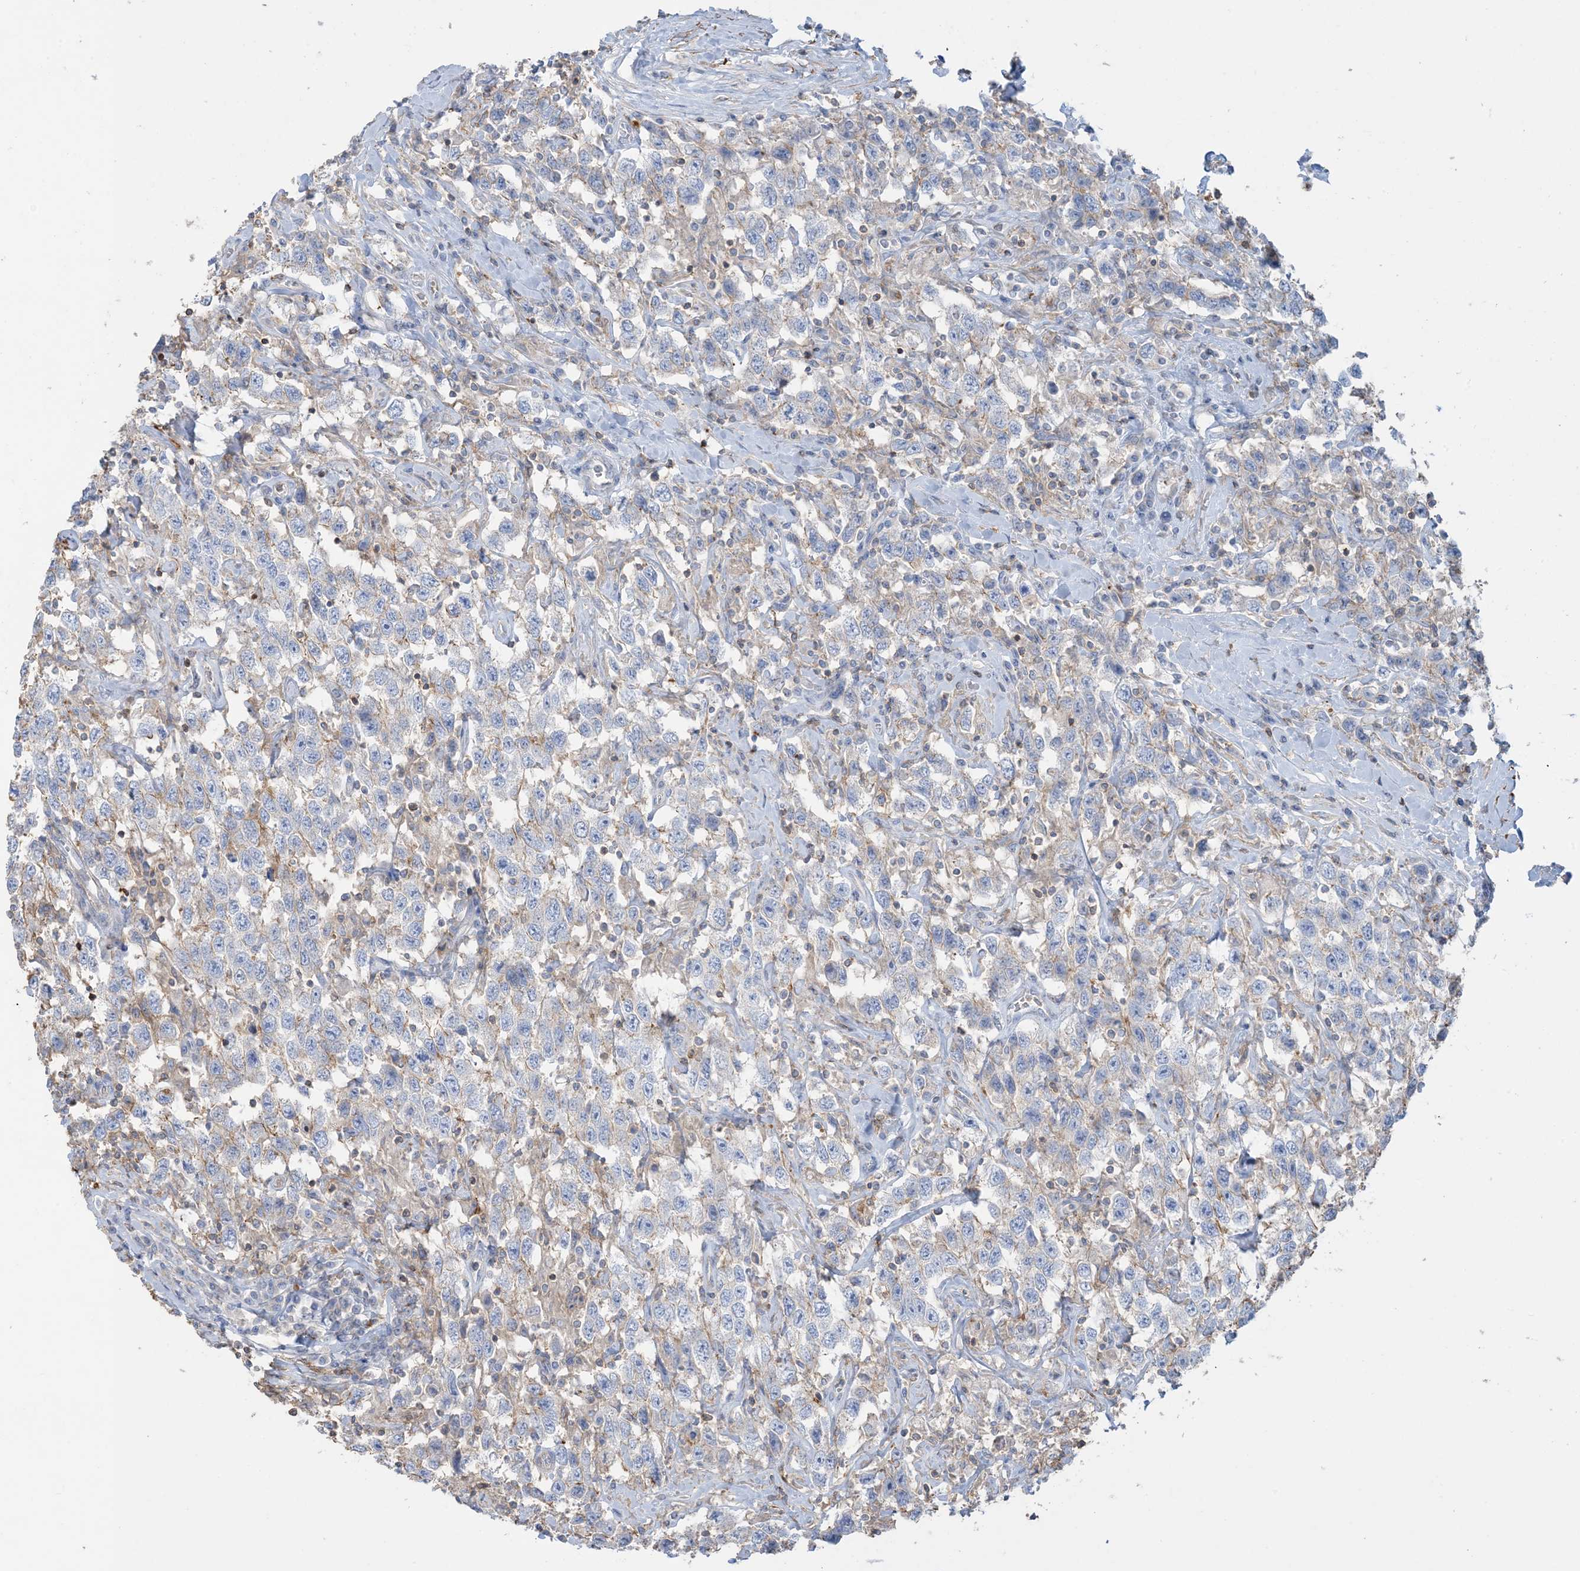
{"staining": {"intensity": "negative", "quantity": "none", "location": "none"}, "tissue": "testis cancer", "cell_type": "Tumor cells", "image_type": "cancer", "snomed": [{"axis": "morphology", "description": "Seminoma, NOS"}, {"axis": "topography", "description": "Testis"}], "caption": "There is no significant expression in tumor cells of seminoma (testis). Brightfield microscopy of IHC stained with DAB (brown) and hematoxylin (blue), captured at high magnification.", "gene": "GTF3C2", "patient": {"sex": "male", "age": 41}}